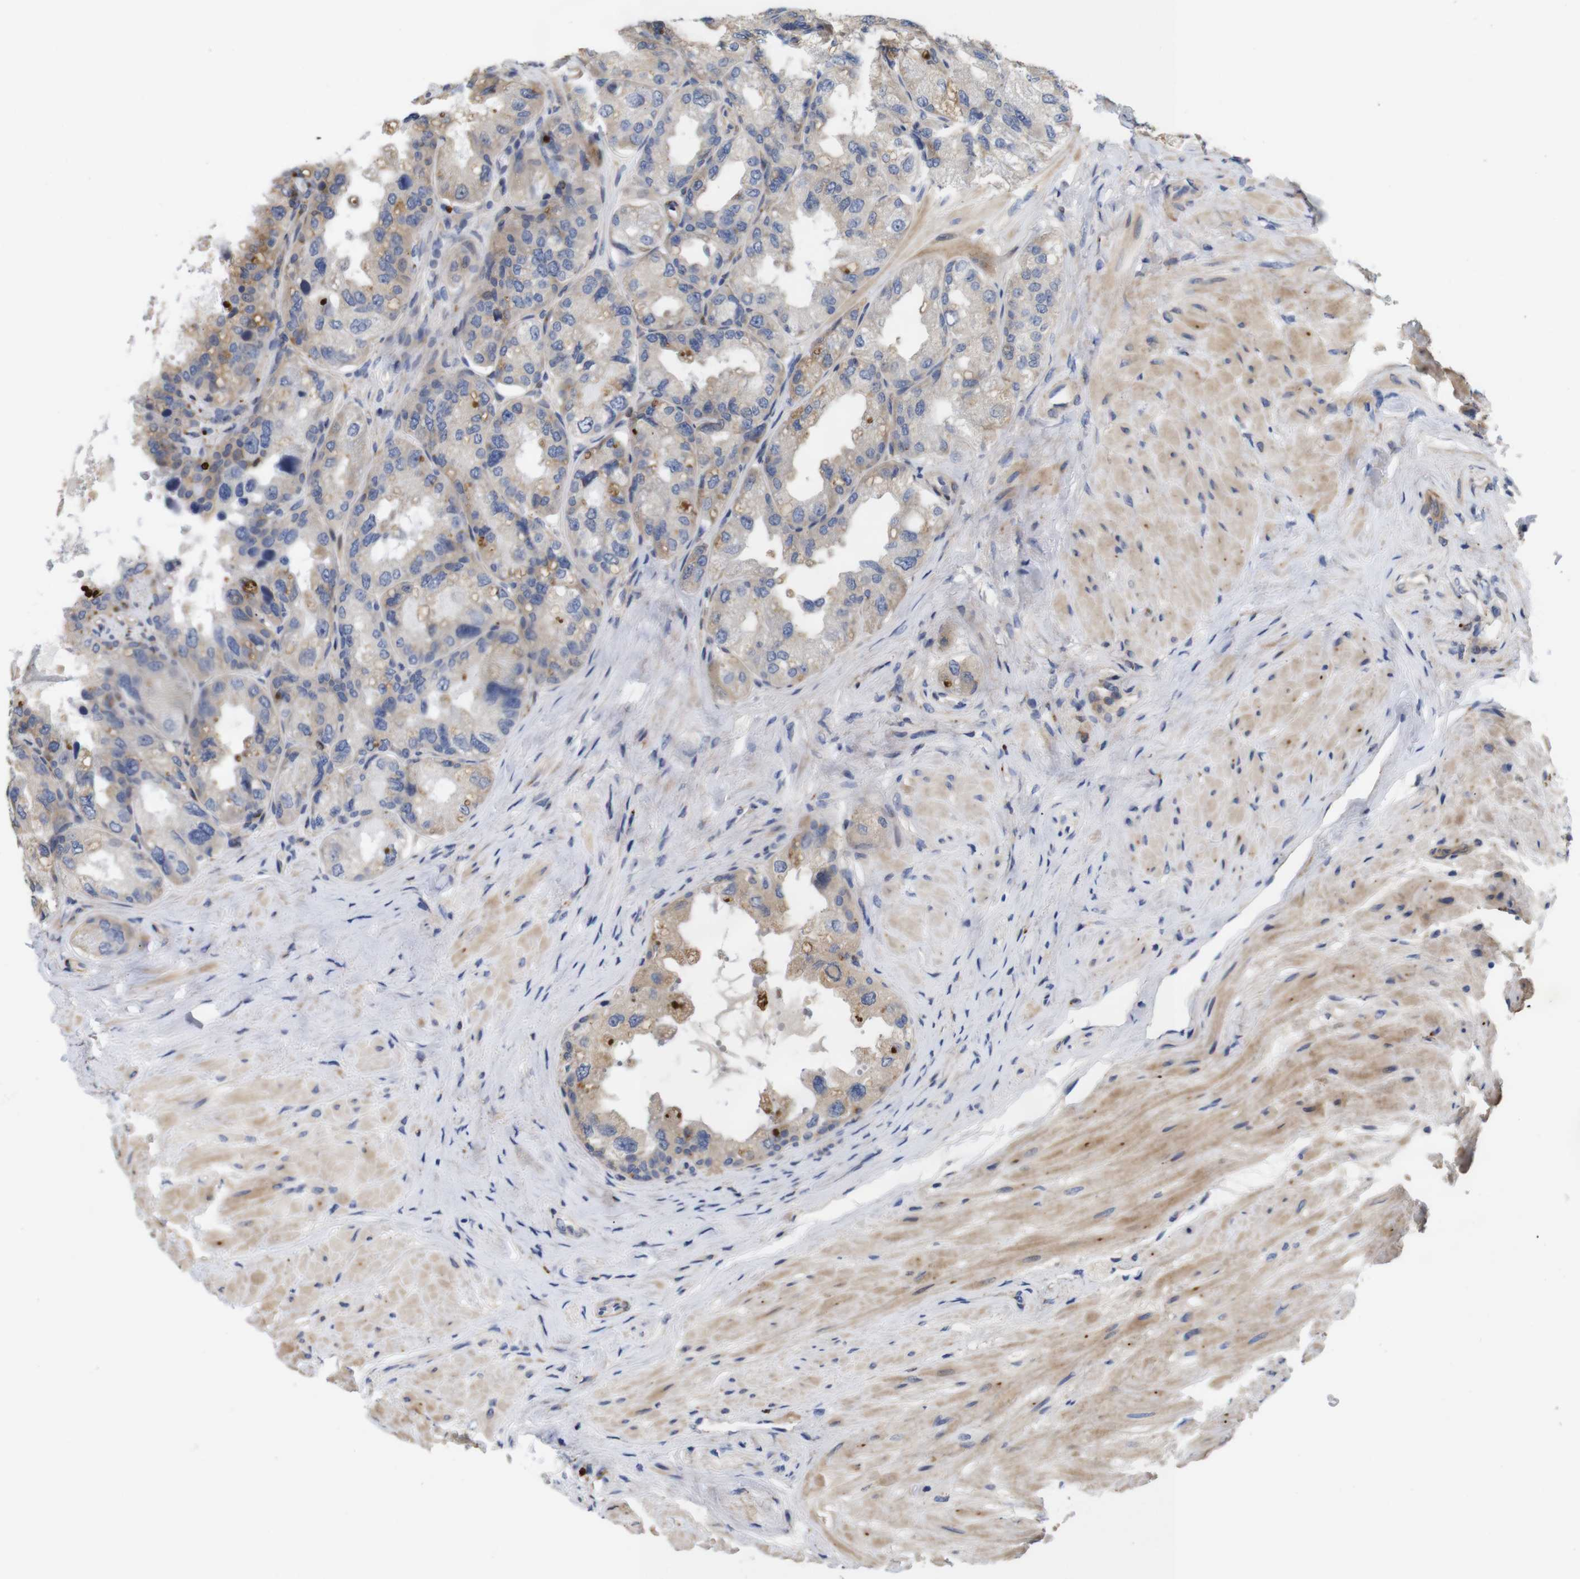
{"staining": {"intensity": "weak", "quantity": "25%-75%", "location": "cytoplasmic/membranous"}, "tissue": "seminal vesicle", "cell_type": "Glandular cells", "image_type": "normal", "snomed": [{"axis": "morphology", "description": "Normal tissue, NOS"}, {"axis": "topography", "description": "Seminal veicle"}], "caption": "Human seminal vesicle stained for a protein (brown) displays weak cytoplasmic/membranous positive expression in approximately 25%-75% of glandular cells.", "gene": "SPRY3", "patient": {"sex": "male", "age": 68}}